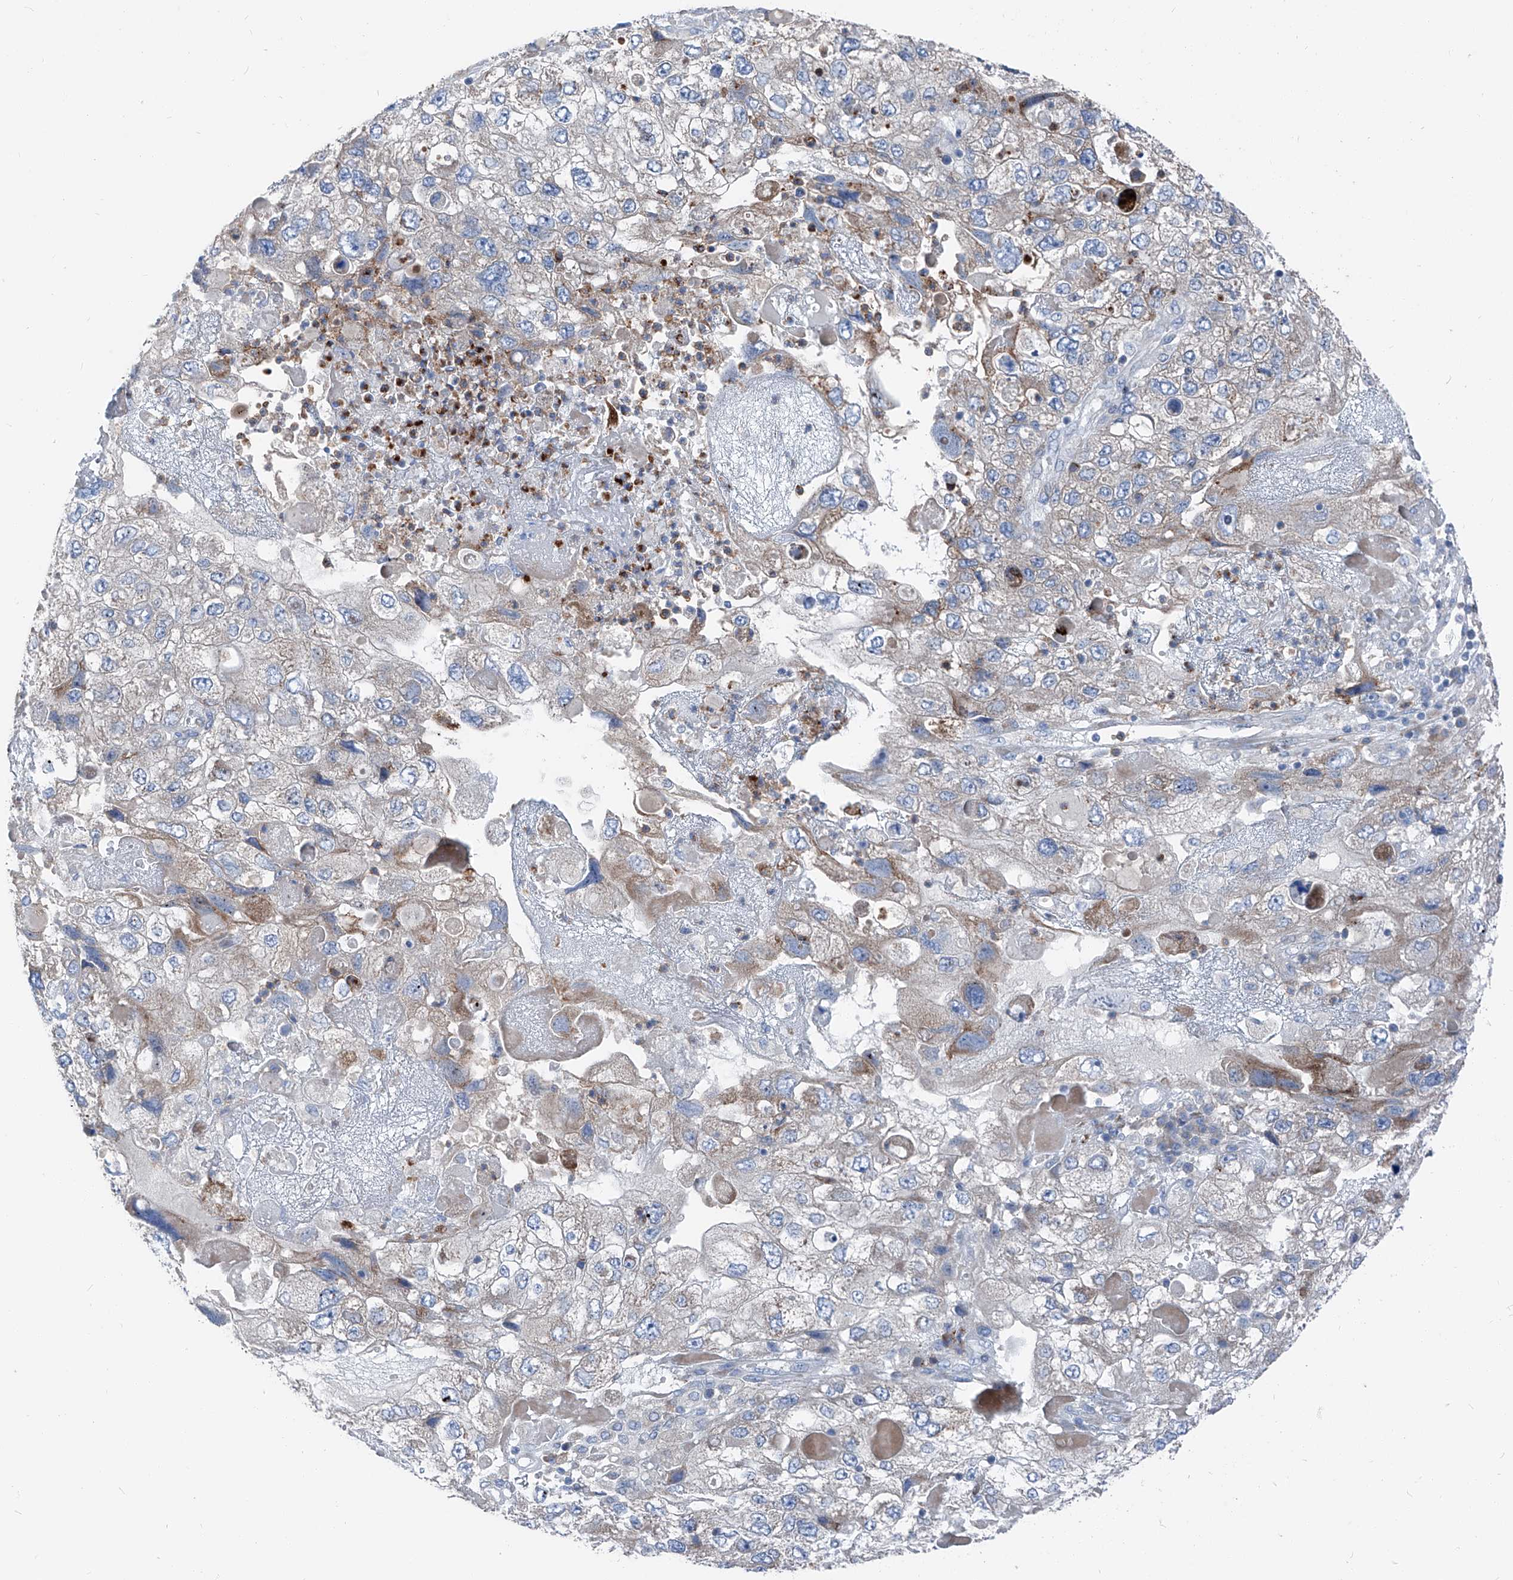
{"staining": {"intensity": "weak", "quantity": "<25%", "location": "cytoplasmic/membranous"}, "tissue": "endometrial cancer", "cell_type": "Tumor cells", "image_type": "cancer", "snomed": [{"axis": "morphology", "description": "Adenocarcinoma, NOS"}, {"axis": "topography", "description": "Endometrium"}], "caption": "This histopathology image is of endometrial cancer stained with immunohistochemistry to label a protein in brown with the nuclei are counter-stained blue. There is no staining in tumor cells.", "gene": "IFI27", "patient": {"sex": "female", "age": 49}}